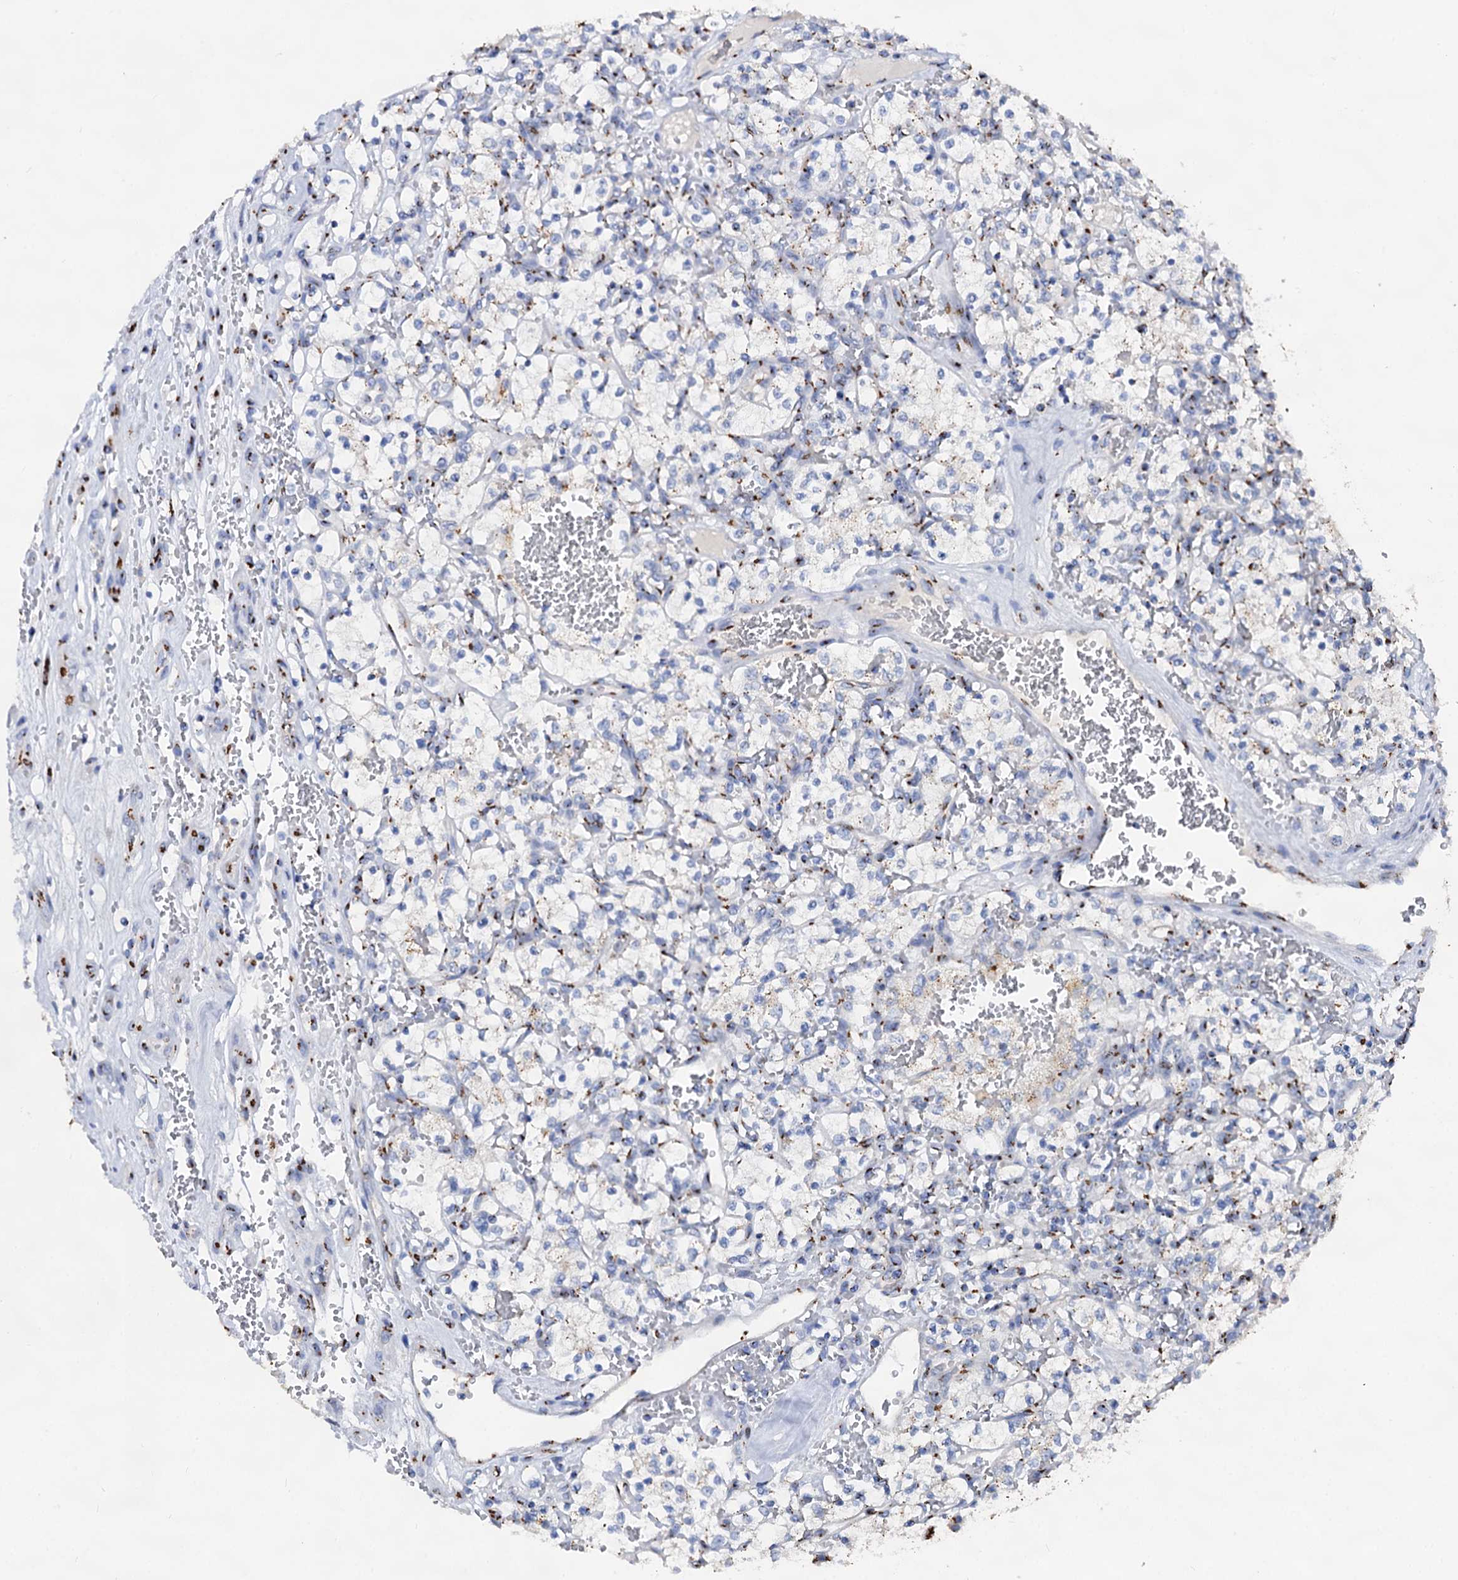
{"staining": {"intensity": "moderate", "quantity": "25%-75%", "location": "cytoplasmic/membranous"}, "tissue": "renal cancer", "cell_type": "Tumor cells", "image_type": "cancer", "snomed": [{"axis": "morphology", "description": "Adenocarcinoma, NOS"}, {"axis": "topography", "description": "Kidney"}], "caption": "Immunohistochemistry of renal cancer demonstrates medium levels of moderate cytoplasmic/membranous expression in approximately 25%-75% of tumor cells.", "gene": "TM9SF3", "patient": {"sex": "female", "age": 69}}